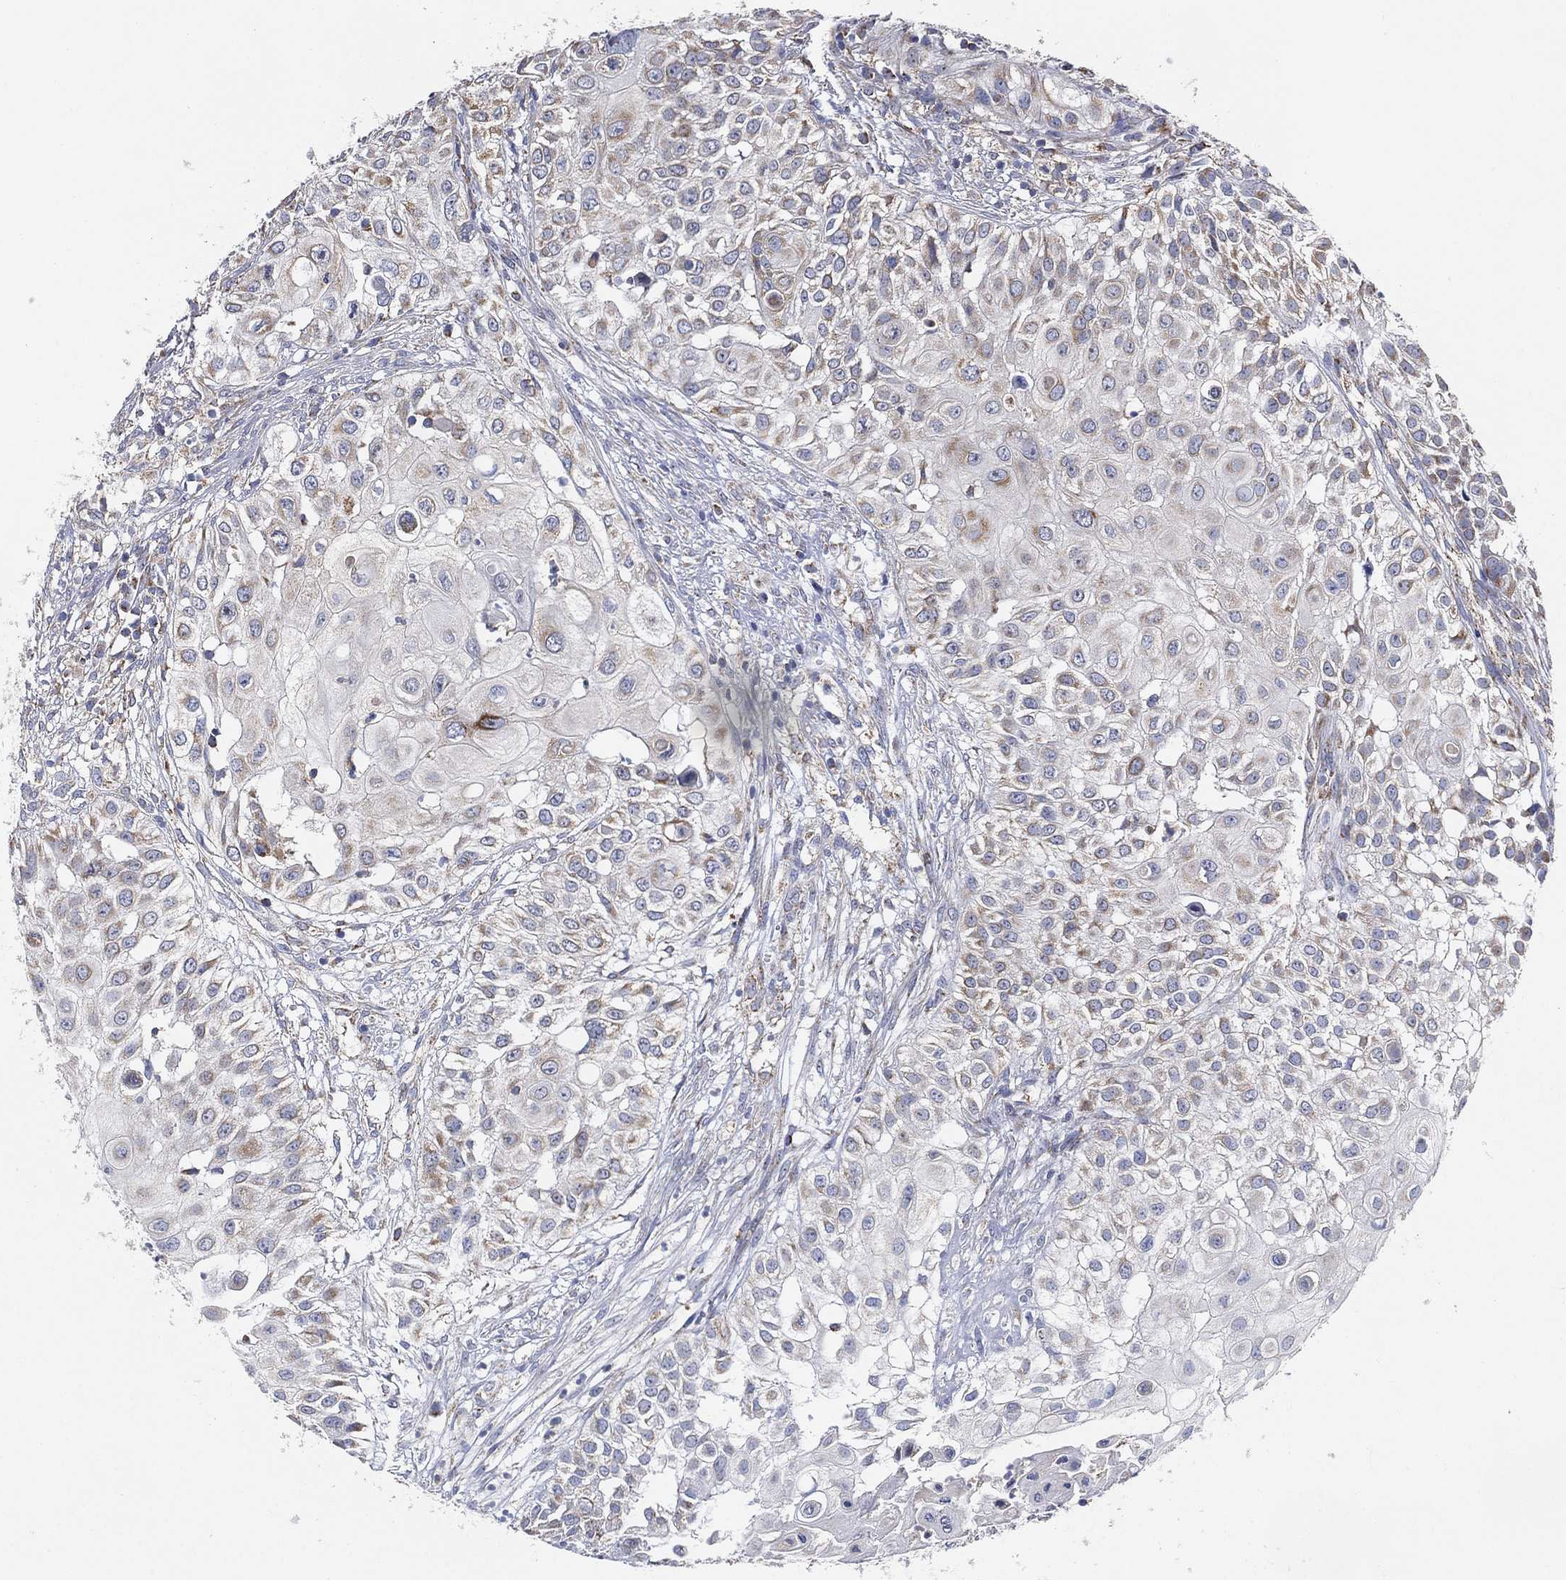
{"staining": {"intensity": "moderate", "quantity": "25%-75%", "location": "cytoplasmic/membranous"}, "tissue": "urothelial cancer", "cell_type": "Tumor cells", "image_type": "cancer", "snomed": [{"axis": "morphology", "description": "Urothelial carcinoma, High grade"}, {"axis": "topography", "description": "Urinary bladder"}], "caption": "High-grade urothelial carcinoma stained for a protein (brown) exhibits moderate cytoplasmic/membranous positive expression in about 25%-75% of tumor cells.", "gene": "GCAT", "patient": {"sex": "female", "age": 79}}